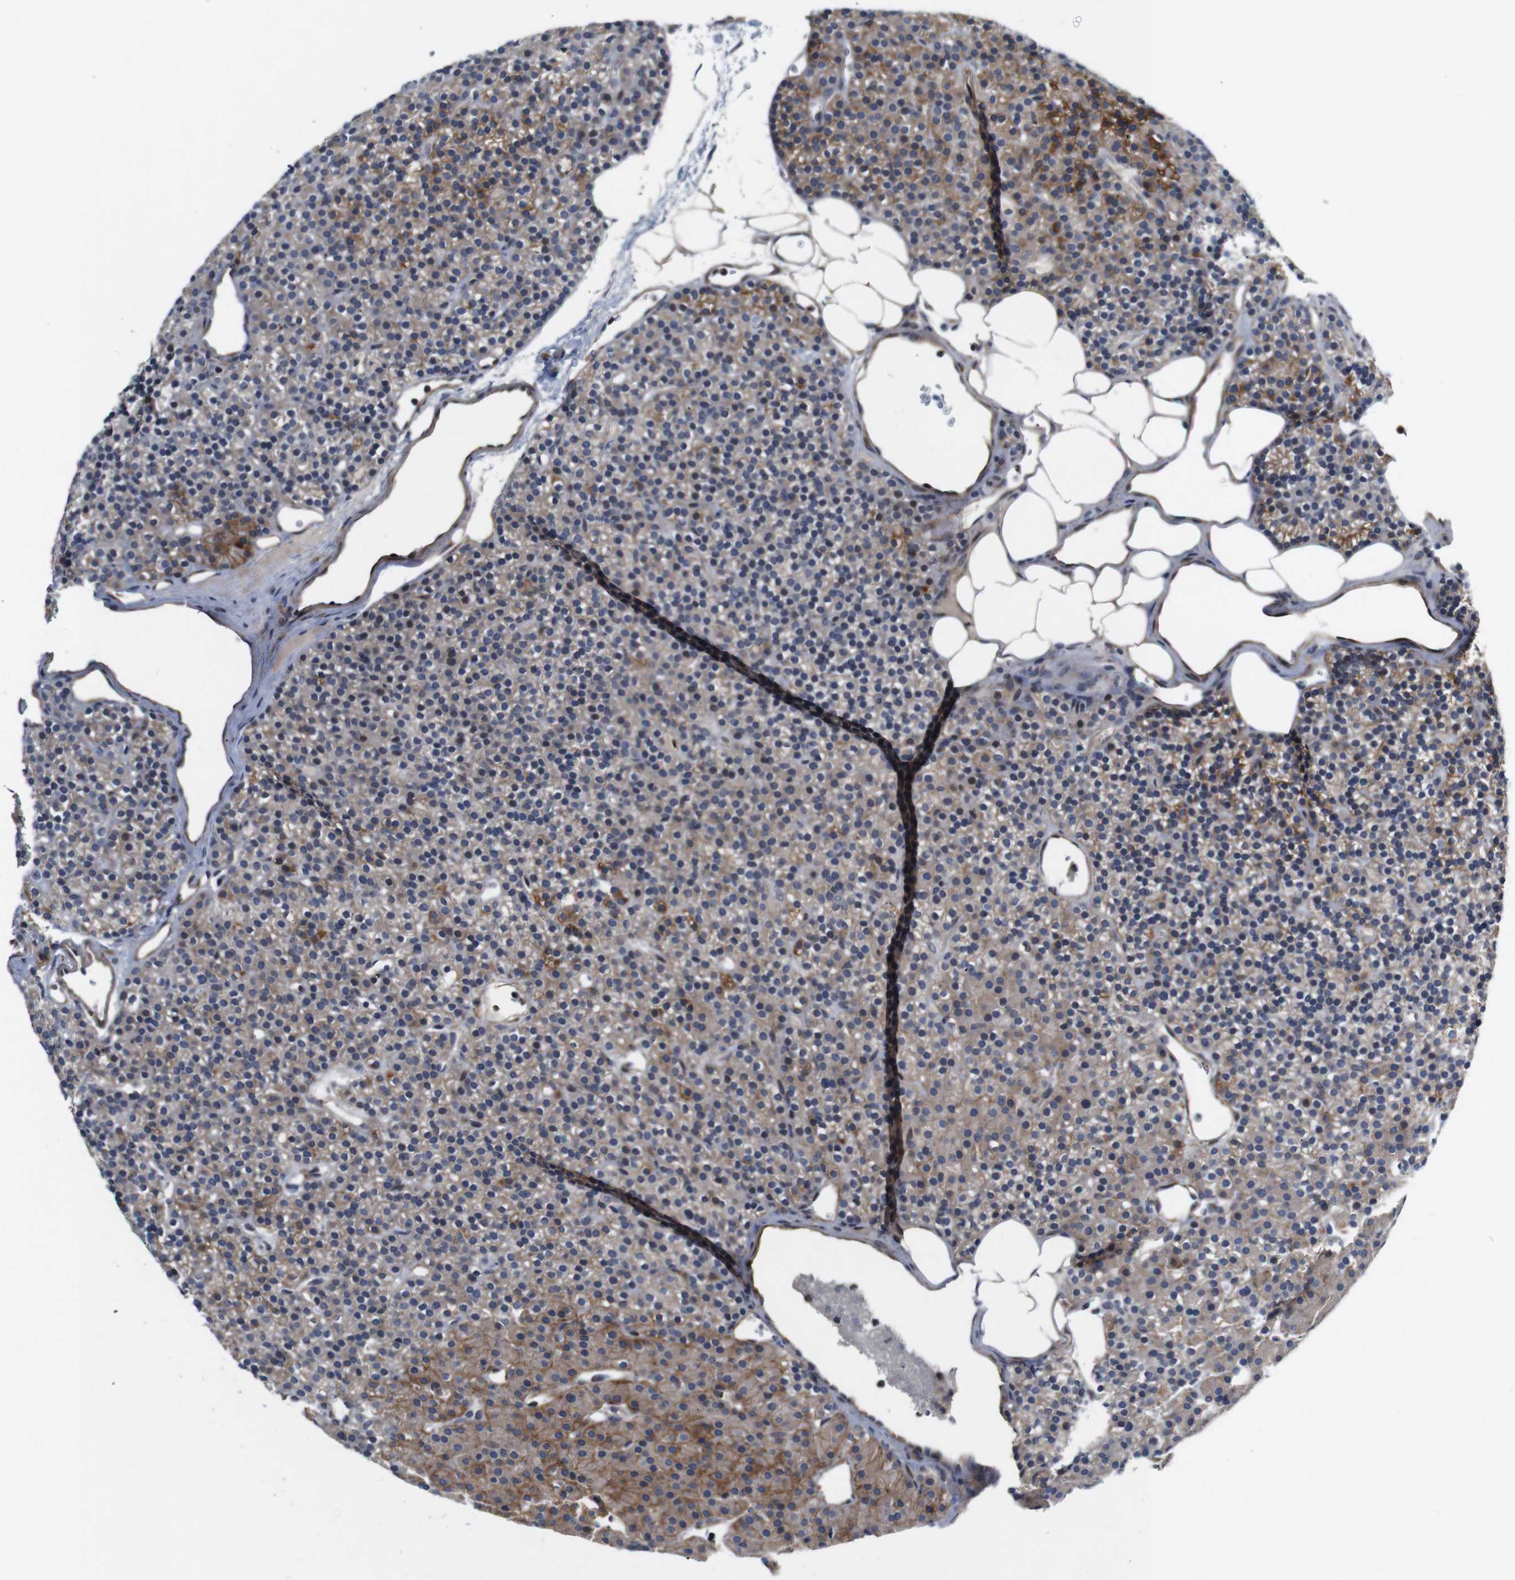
{"staining": {"intensity": "moderate", "quantity": "25%-75%", "location": "cytoplasmic/membranous"}, "tissue": "parathyroid gland", "cell_type": "Glandular cells", "image_type": "normal", "snomed": [{"axis": "morphology", "description": "Normal tissue, NOS"}, {"axis": "morphology", "description": "Hyperplasia, NOS"}, {"axis": "topography", "description": "Parathyroid gland"}], "caption": "Protein expression analysis of benign parathyroid gland exhibits moderate cytoplasmic/membranous positivity in about 25%-75% of glandular cells. (brown staining indicates protein expression, while blue staining denotes nuclei).", "gene": "CYB561", "patient": {"sex": "male", "age": 44}}